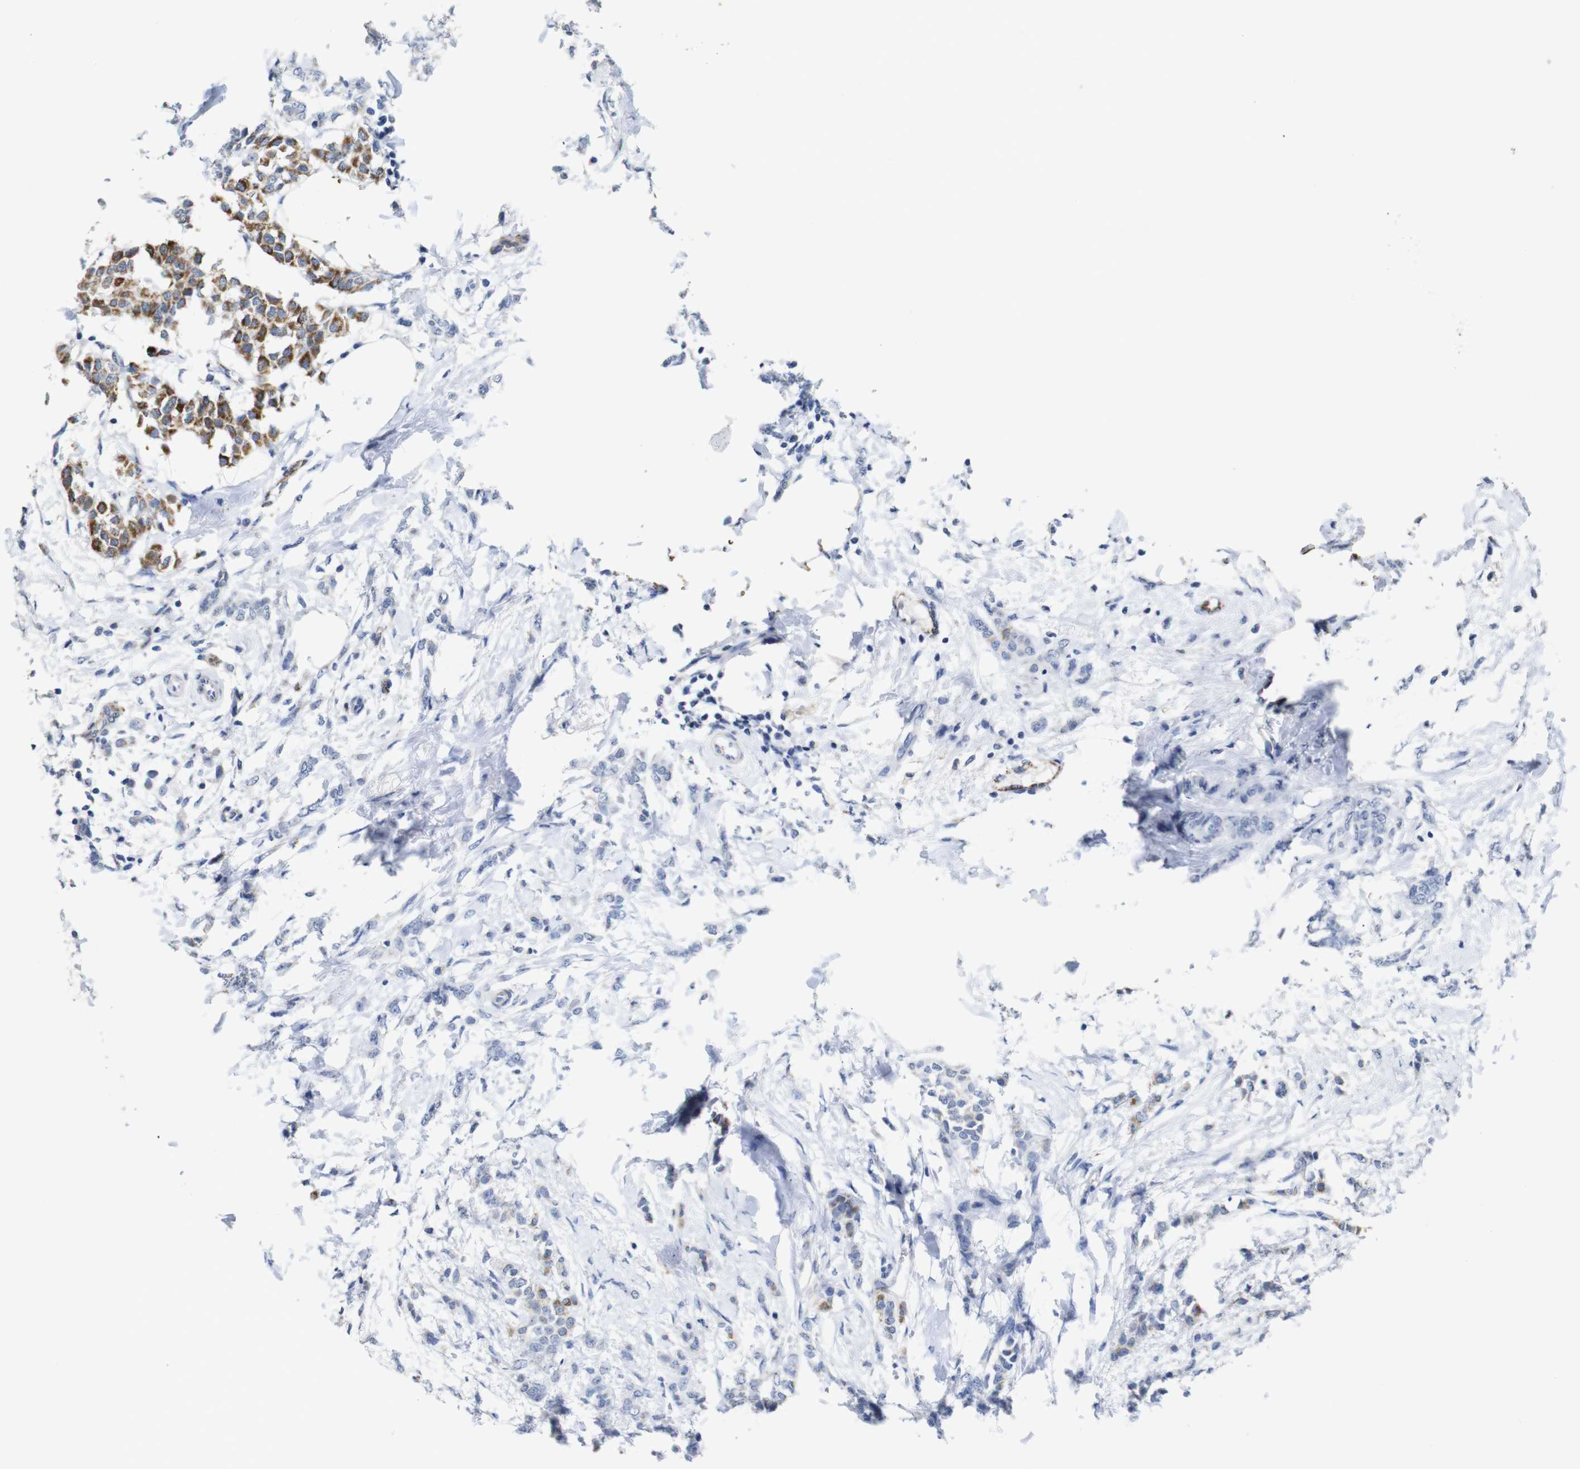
{"staining": {"intensity": "moderate", "quantity": "25%-75%", "location": "cytoplasmic/membranous"}, "tissue": "breast cancer", "cell_type": "Tumor cells", "image_type": "cancer", "snomed": [{"axis": "morphology", "description": "Lobular carcinoma, in situ"}, {"axis": "morphology", "description": "Lobular carcinoma"}, {"axis": "topography", "description": "Breast"}], "caption": "Lobular carcinoma (breast) stained with DAB (3,3'-diaminobenzidine) IHC reveals medium levels of moderate cytoplasmic/membranous staining in approximately 25%-75% of tumor cells.", "gene": "MAOA", "patient": {"sex": "female", "age": 41}}